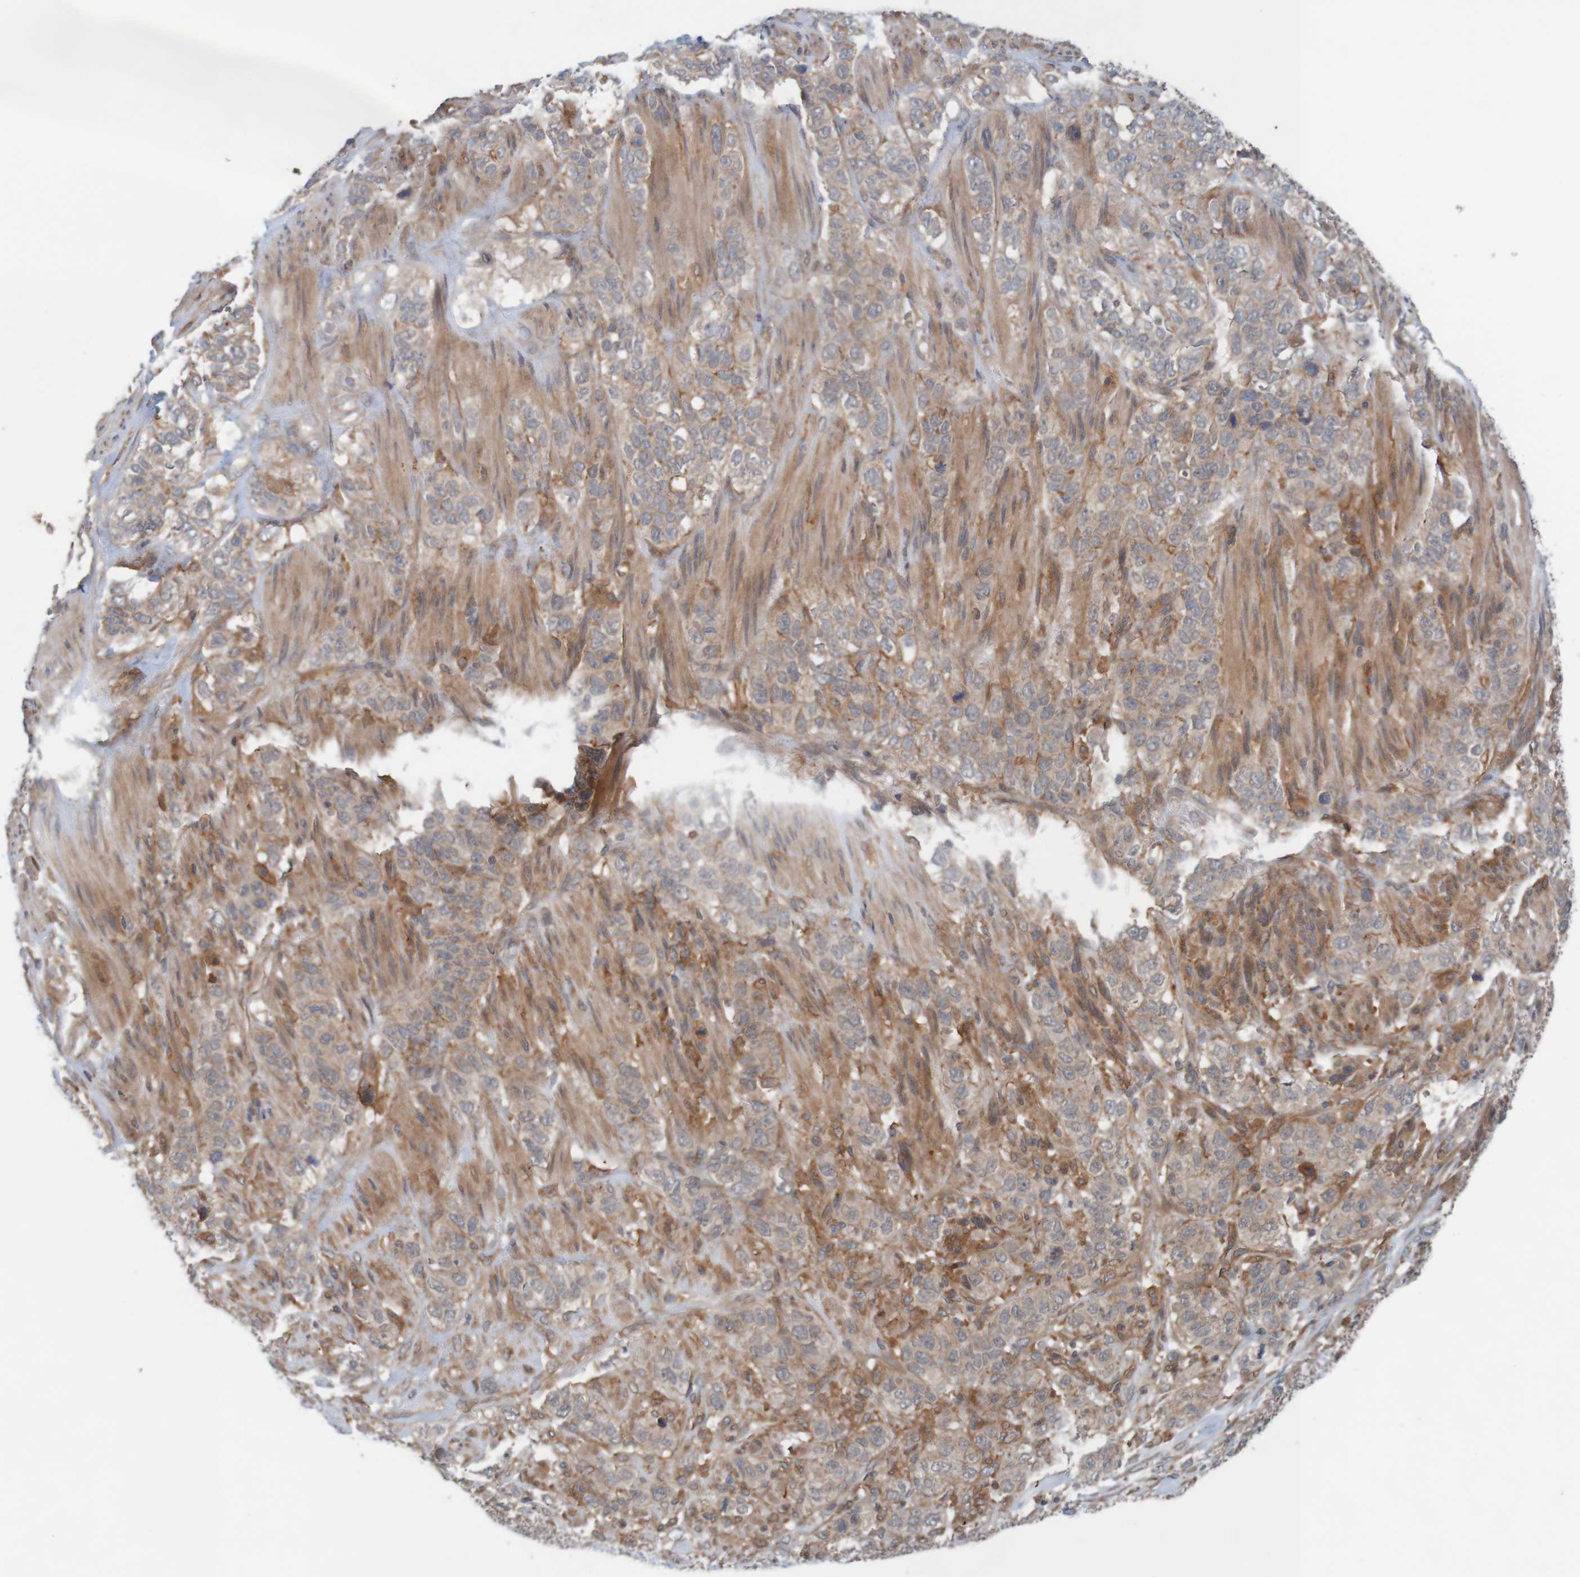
{"staining": {"intensity": "weak", "quantity": ">75%", "location": "cytoplasmic/membranous"}, "tissue": "stomach cancer", "cell_type": "Tumor cells", "image_type": "cancer", "snomed": [{"axis": "morphology", "description": "Adenocarcinoma, NOS"}, {"axis": "topography", "description": "Stomach"}], "caption": "DAB immunohistochemical staining of stomach cancer (adenocarcinoma) displays weak cytoplasmic/membranous protein expression in about >75% of tumor cells. Nuclei are stained in blue.", "gene": "ARHGEF11", "patient": {"sex": "male", "age": 48}}